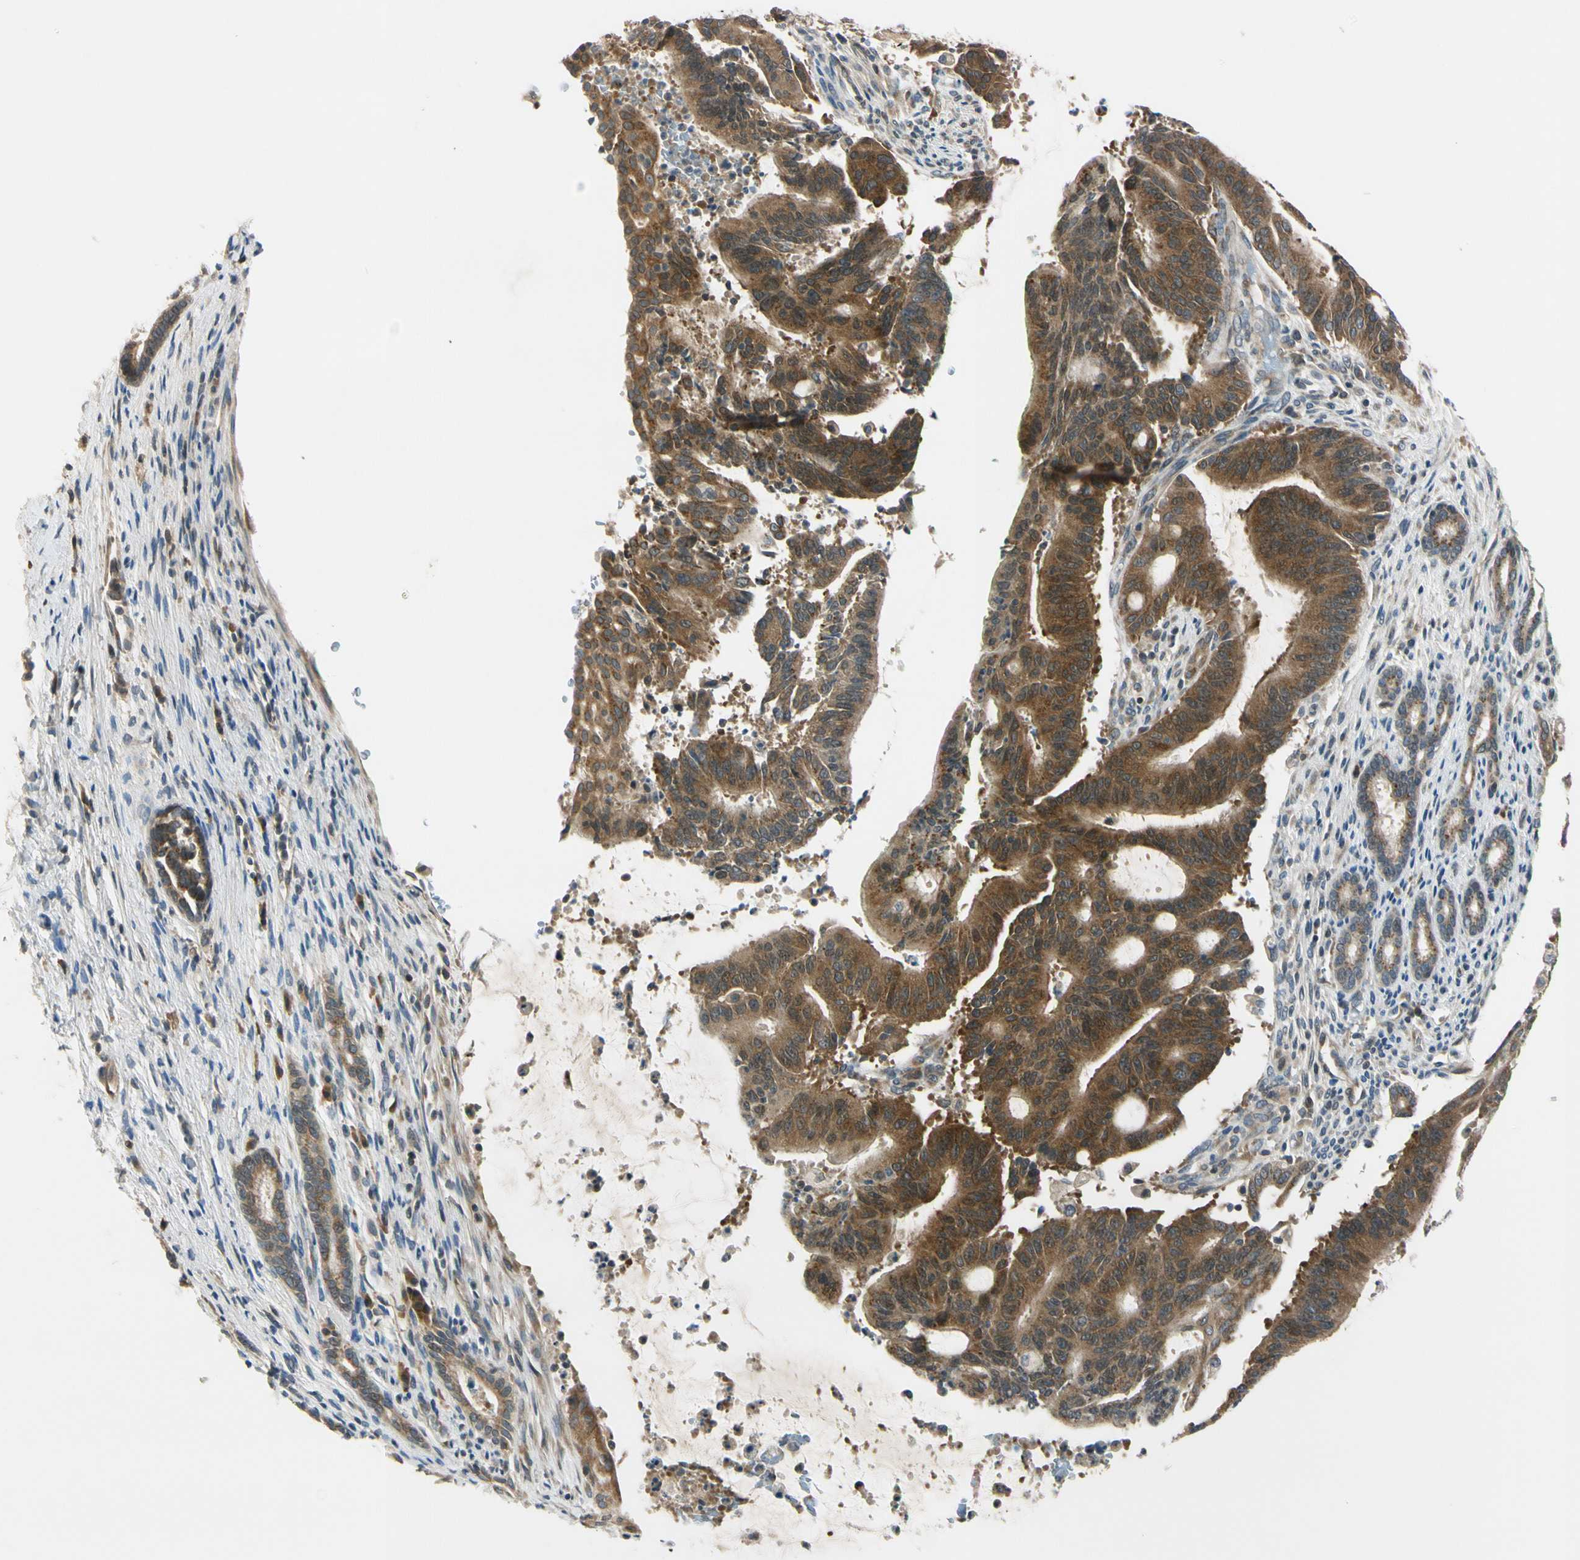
{"staining": {"intensity": "strong", "quantity": ">75%", "location": "cytoplasmic/membranous"}, "tissue": "liver cancer", "cell_type": "Tumor cells", "image_type": "cancer", "snomed": [{"axis": "morphology", "description": "Cholangiocarcinoma"}, {"axis": "topography", "description": "Liver"}], "caption": "There is high levels of strong cytoplasmic/membranous staining in tumor cells of liver cancer, as demonstrated by immunohistochemical staining (brown color).", "gene": "RPS6KB2", "patient": {"sex": "female", "age": 73}}